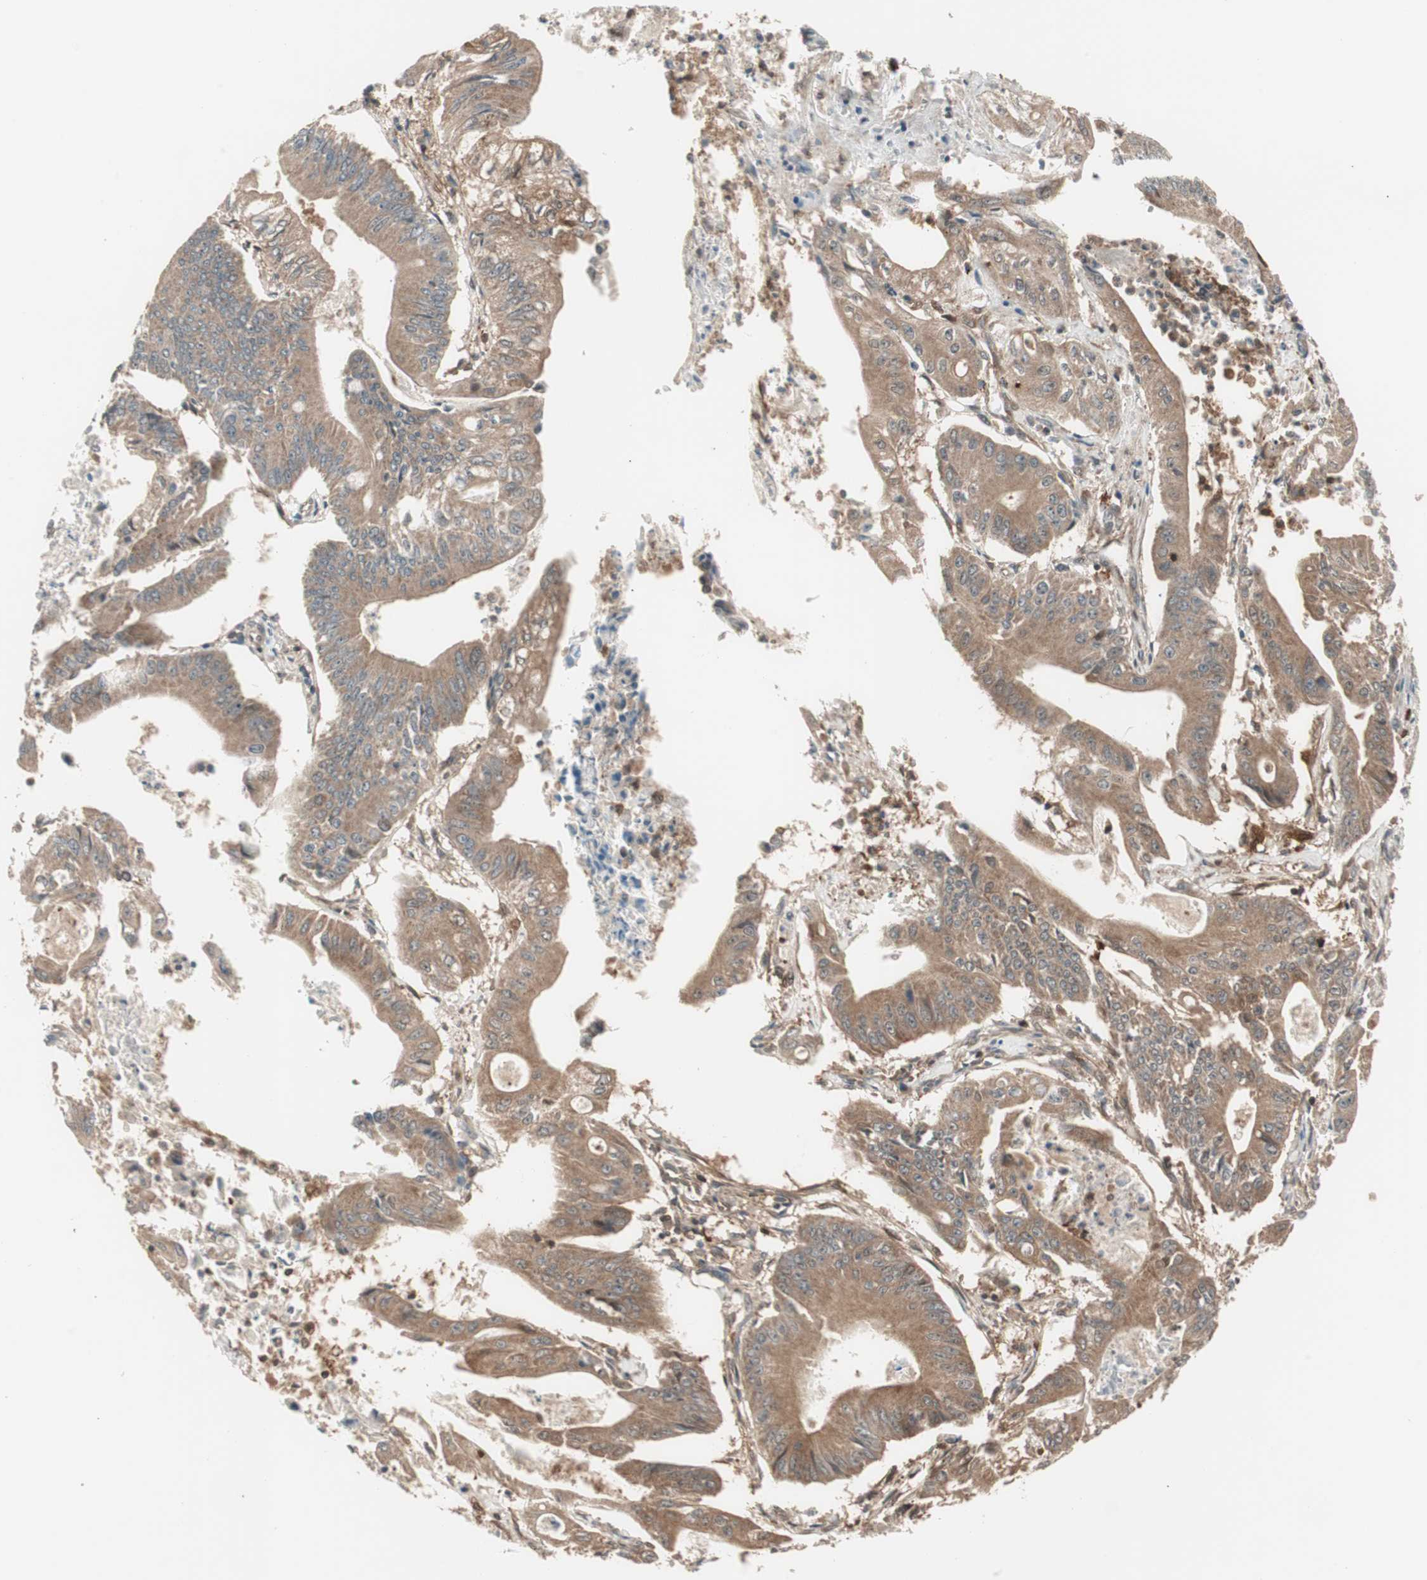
{"staining": {"intensity": "moderate", "quantity": ">75%", "location": "cytoplasmic/membranous"}, "tissue": "pancreatic cancer", "cell_type": "Tumor cells", "image_type": "cancer", "snomed": [{"axis": "morphology", "description": "Normal tissue, NOS"}, {"axis": "topography", "description": "Lymph node"}], "caption": "A high-resolution histopathology image shows immunohistochemistry staining of pancreatic cancer, which demonstrates moderate cytoplasmic/membranous positivity in approximately >75% of tumor cells.", "gene": "PRKG2", "patient": {"sex": "male", "age": 62}}